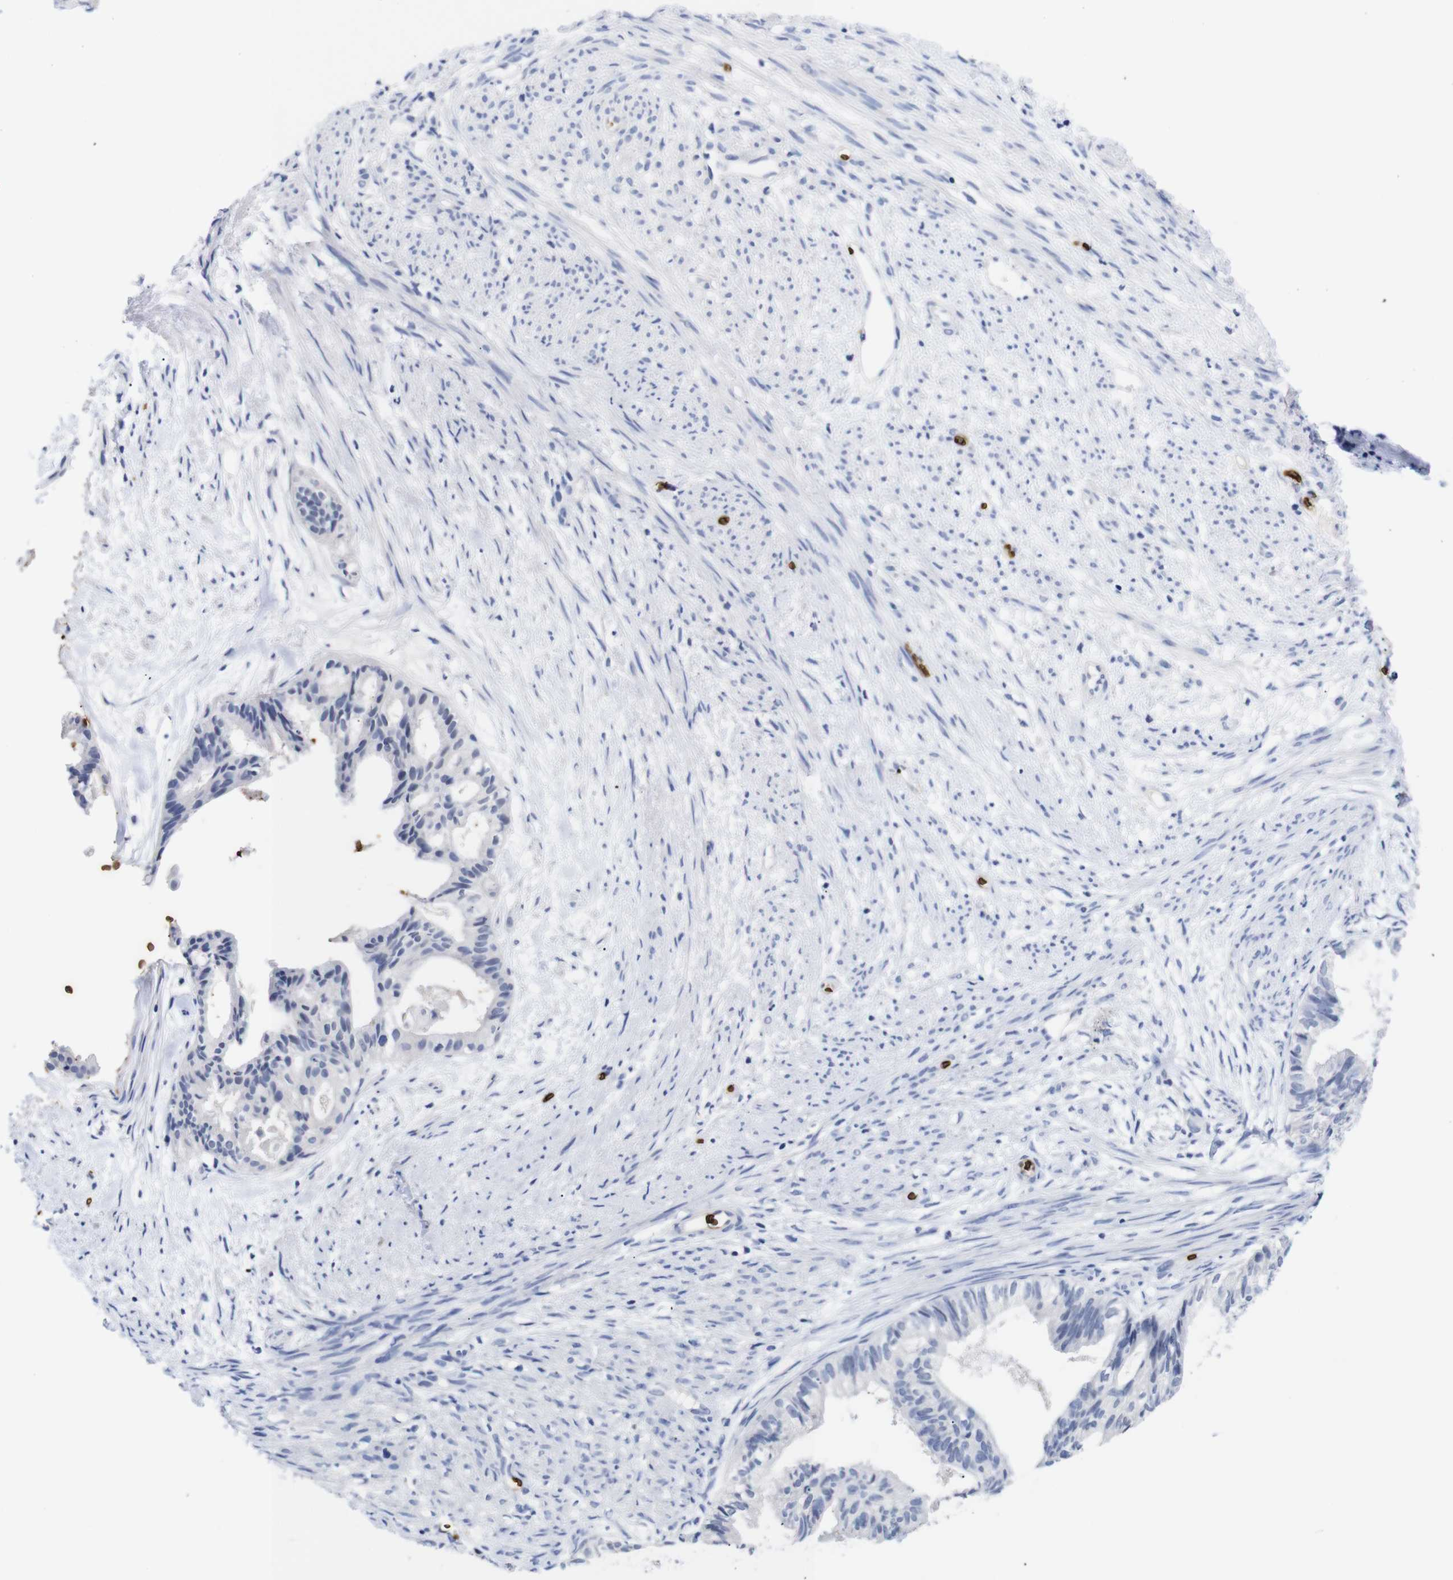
{"staining": {"intensity": "negative", "quantity": "none", "location": "none"}, "tissue": "cervical cancer", "cell_type": "Tumor cells", "image_type": "cancer", "snomed": [{"axis": "morphology", "description": "Normal tissue, NOS"}, {"axis": "morphology", "description": "Adenocarcinoma, NOS"}, {"axis": "topography", "description": "Cervix"}, {"axis": "topography", "description": "Endometrium"}], "caption": "Protein analysis of adenocarcinoma (cervical) shows no significant positivity in tumor cells.", "gene": "S1PR2", "patient": {"sex": "female", "age": 86}}